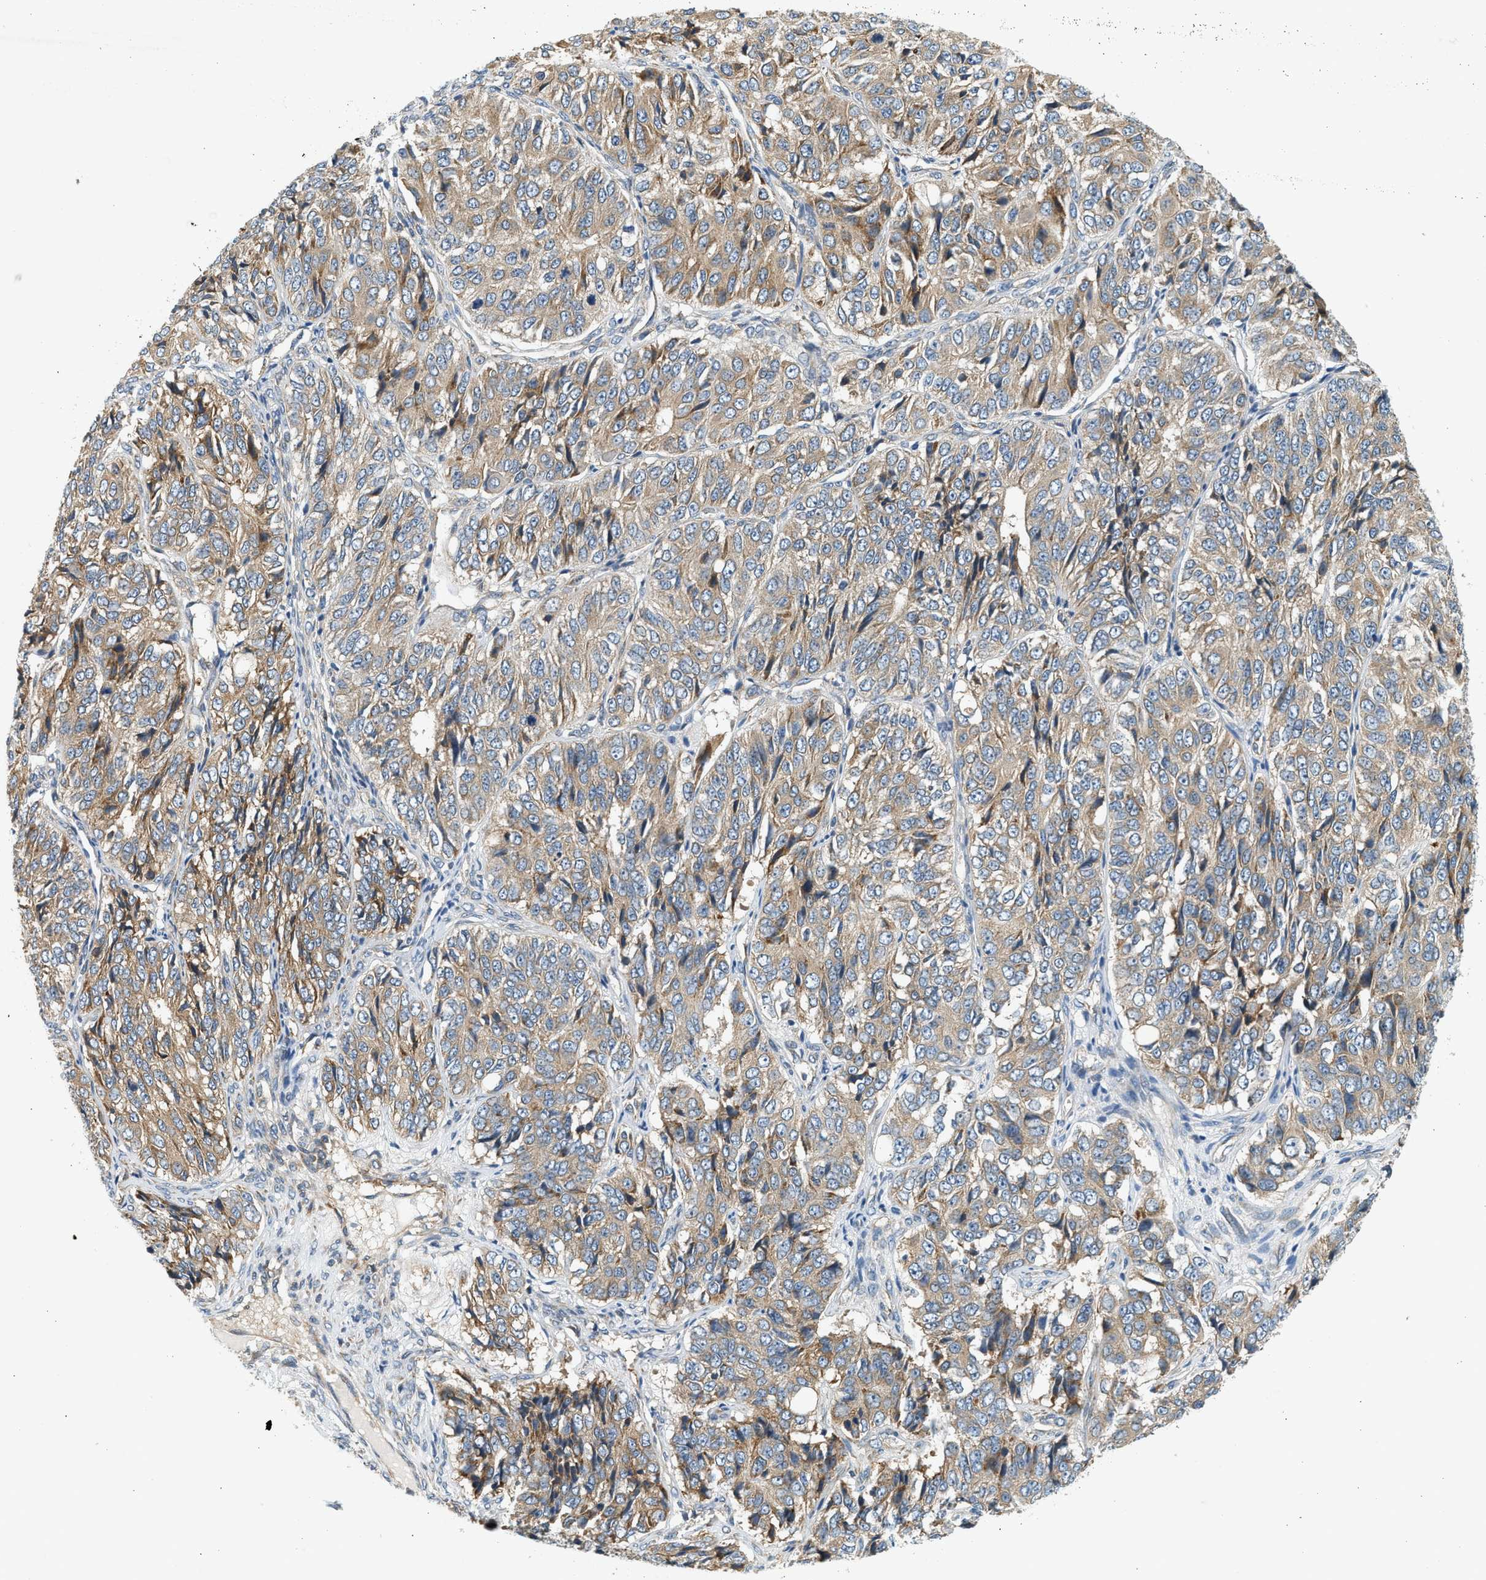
{"staining": {"intensity": "moderate", "quantity": ">75%", "location": "cytoplasmic/membranous"}, "tissue": "ovarian cancer", "cell_type": "Tumor cells", "image_type": "cancer", "snomed": [{"axis": "morphology", "description": "Carcinoma, endometroid"}, {"axis": "topography", "description": "Ovary"}], "caption": "Moderate cytoplasmic/membranous staining for a protein is present in about >75% of tumor cells of endometroid carcinoma (ovarian) using immunohistochemistry (IHC).", "gene": "KDELR2", "patient": {"sex": "female", "age": 51}}